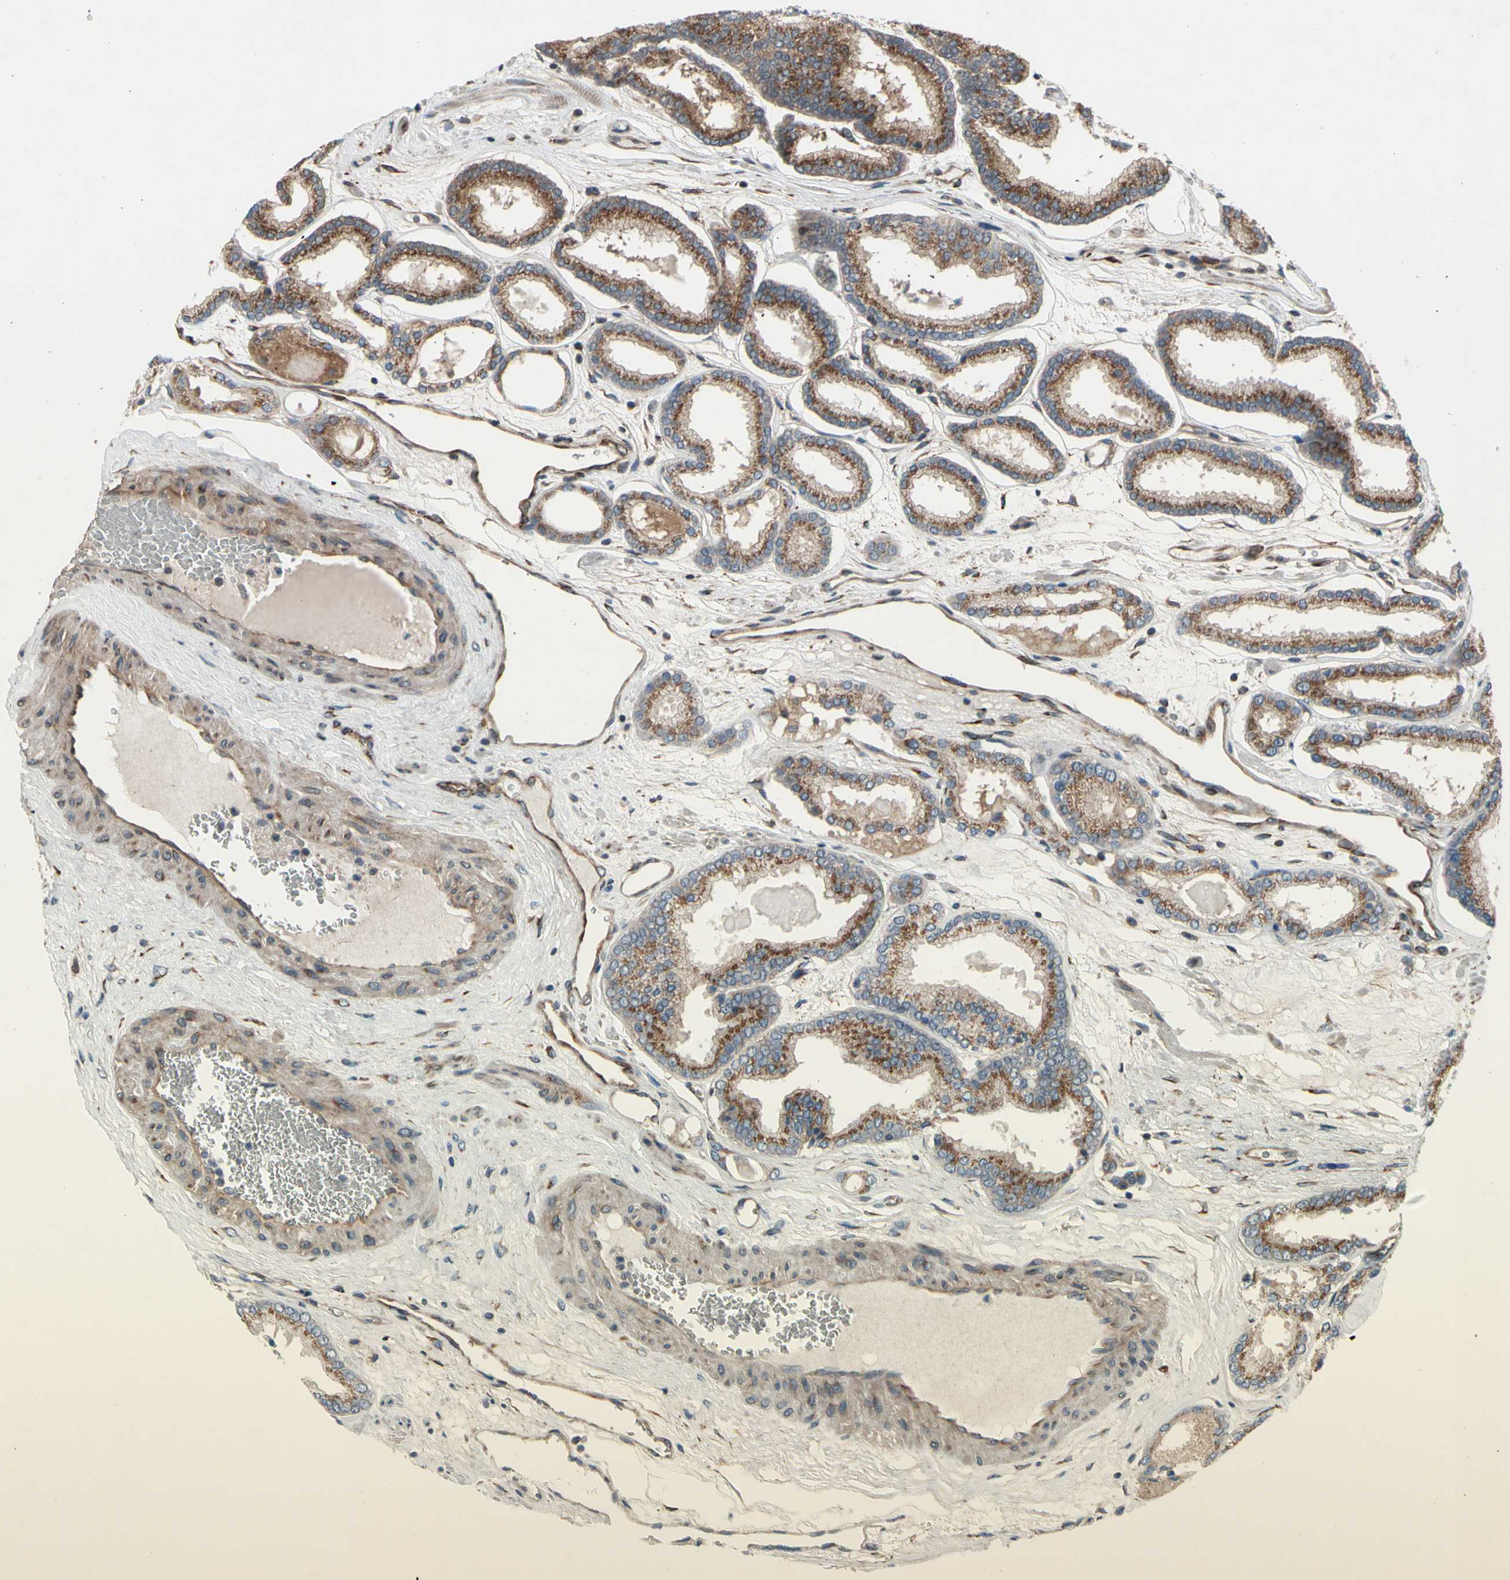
{"staining": {"intensity": "strong", "quantity": ">75%", "location": "cytoplasmic/membranous"}, "tissue": "prostate cancer", "cell_type": "Tumor cells", "image_type": "cancer", "snomed": [{"axis": "morphology", "description": "Adenocarcinoma, Low grade"}, {"axis": "topography", "description": "Prostate"}], "caption": "Protein staining reveals strong cytoplasmic/membranous expression in approximately >75% of tumor cells in prostate cancer (low-grade adenocarcinoma).", "gene": "SLC39A9", "patient": {"sex": "male", "age": 59}}